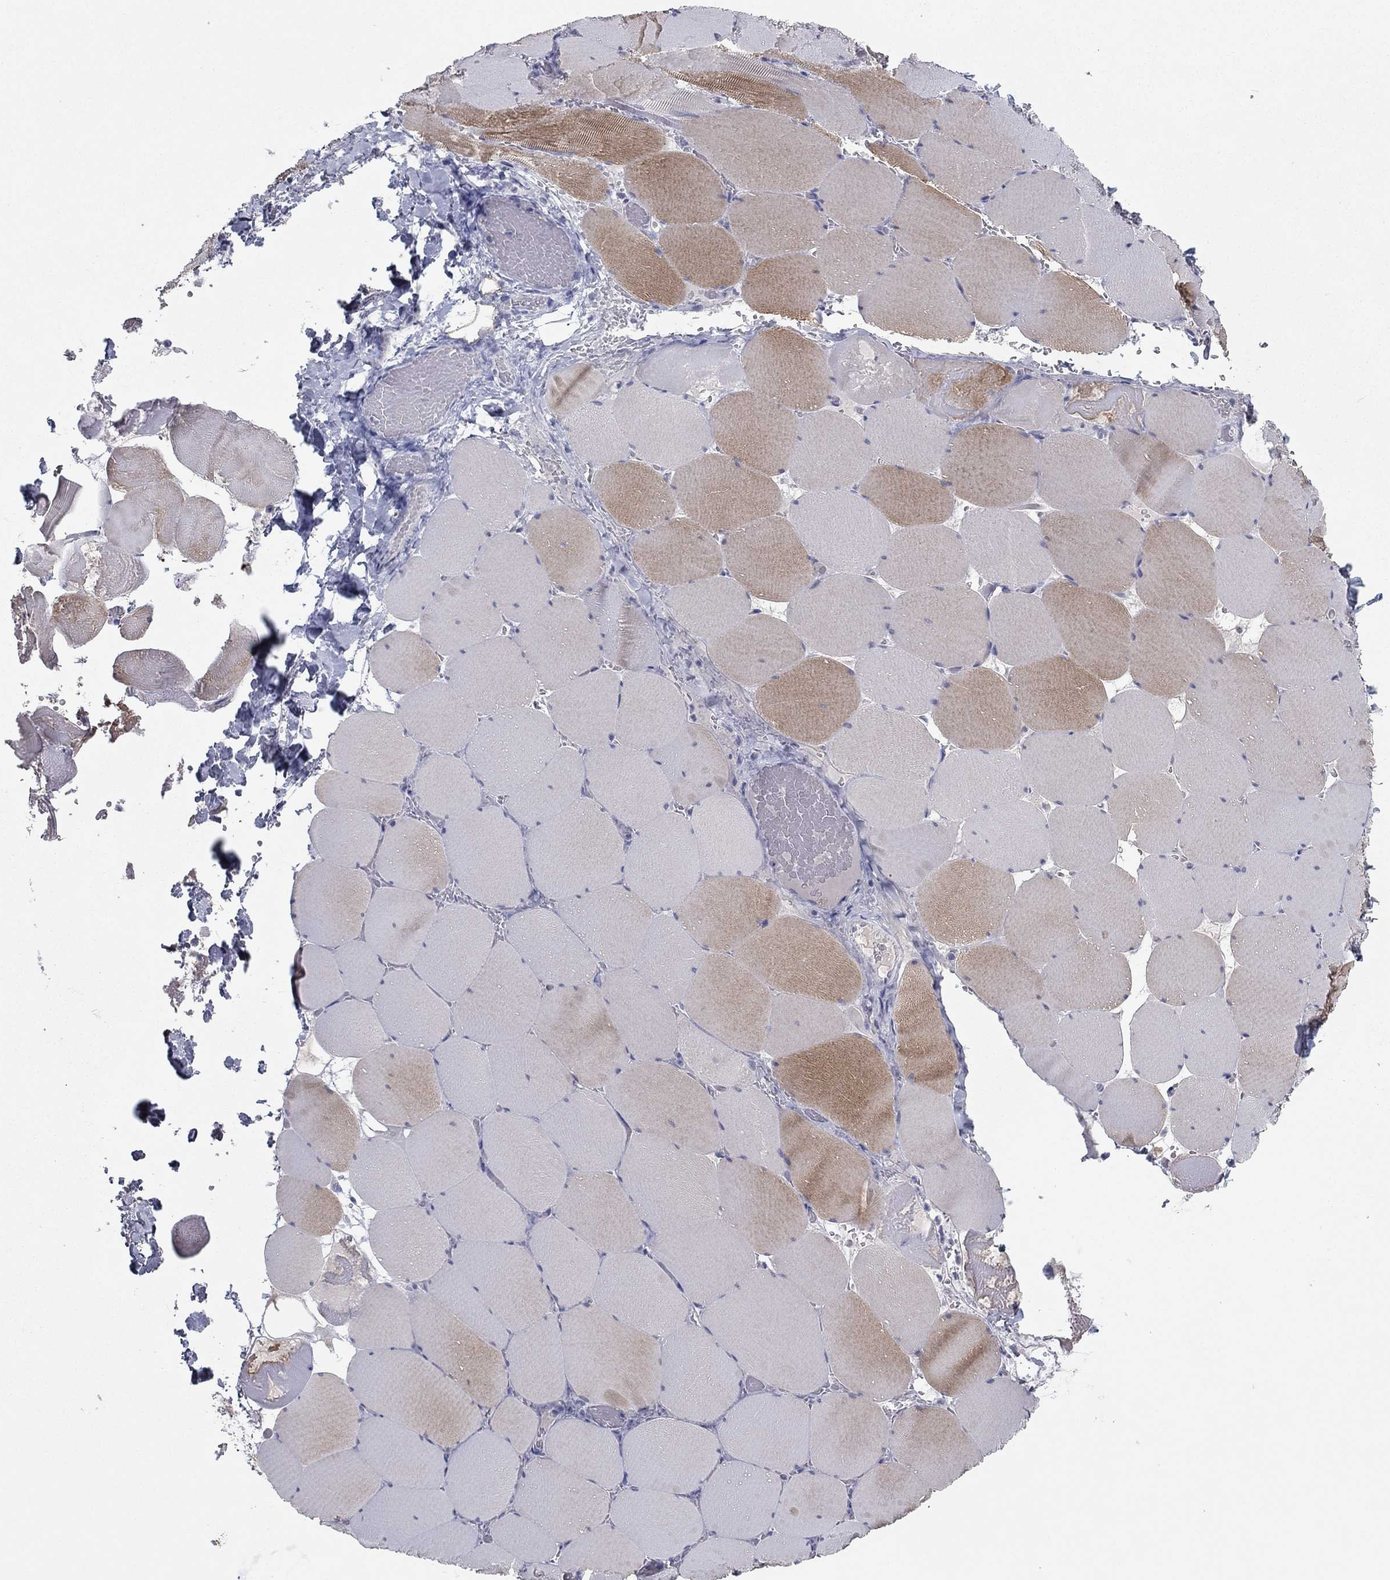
{"staining": {"intensity": "weak", "quantity": "<25%", "location": "cytoplasmic/membranous"}, "tissue": "skeletal muscle", "cell_type": "Myocytes", "image_type": "normal", "snomed": [{"axis": "morphology", "description": "Normal tissue, NOS"}, {"axis": "morphology", "description": "Malignant melanoma, Metastatic site"}, {"axis": "topography", "description": "Skeletal muscle"}], "caption": "Immunohistochemistry (IHC) of unremarkable skeletal muscle displays no staining in myocytes. (Brightfield microscopy of DAB immunohistochemistry at high magnification).", "gene": "CNTNAP4", "patient": {"sex": "male", "age": 50}}